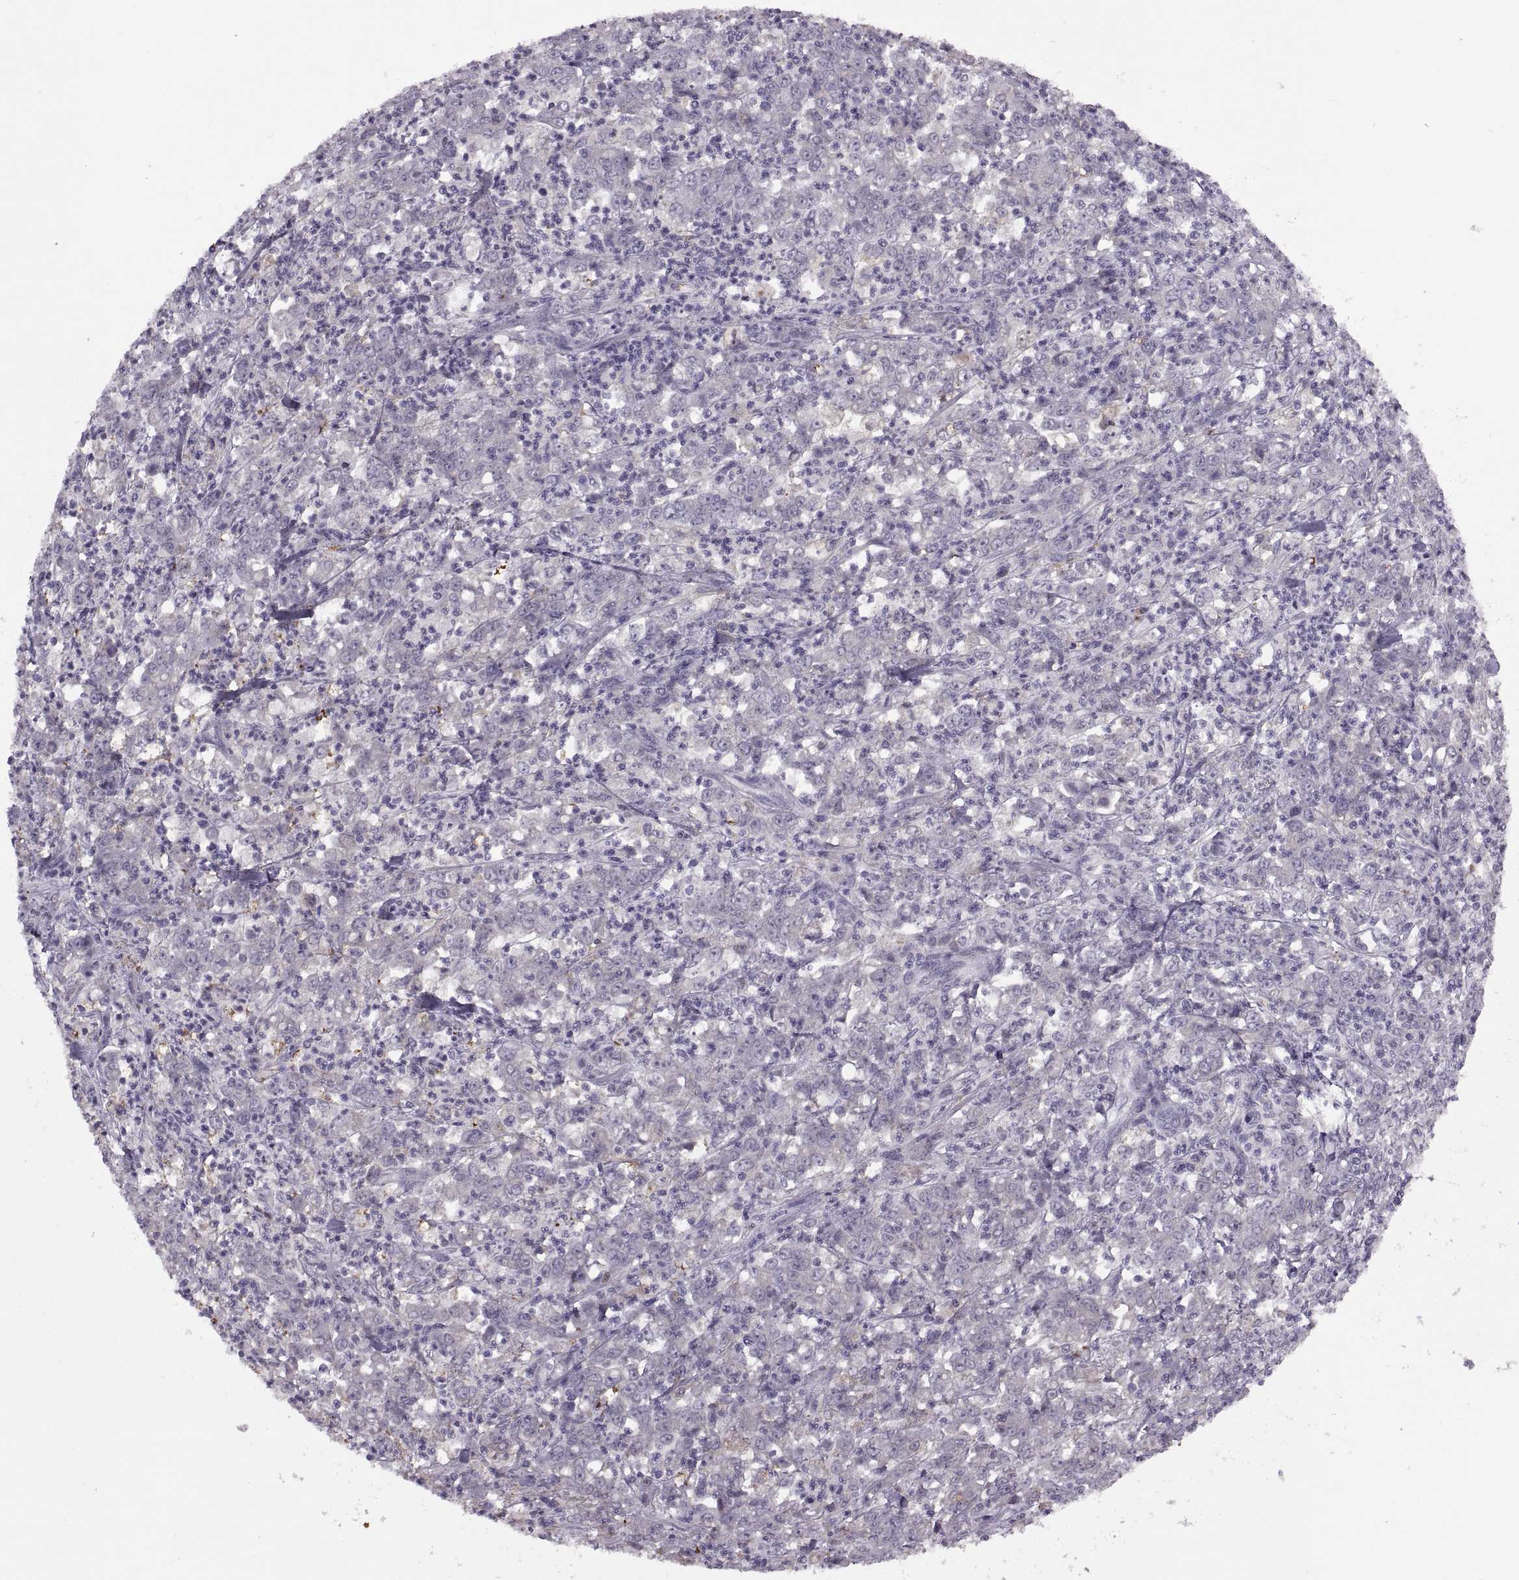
{"staining": {"intensity": "negative", "quantity": "none", "location": "none"}, "tissue": "stomach cancer", "cell_type": "Tumor cells", "image_type": "cancer", "snomed": [{"axis": "morphology", "description": "Adenocarcinoma, NOS"}, {"axis": "topography", "description": "Stomach, lower"}], "caption": "There is no significant expression in tumor cells of stomach cancer.", "gene": "H2AP", "patient": {"sex": "female", "age": 71}}